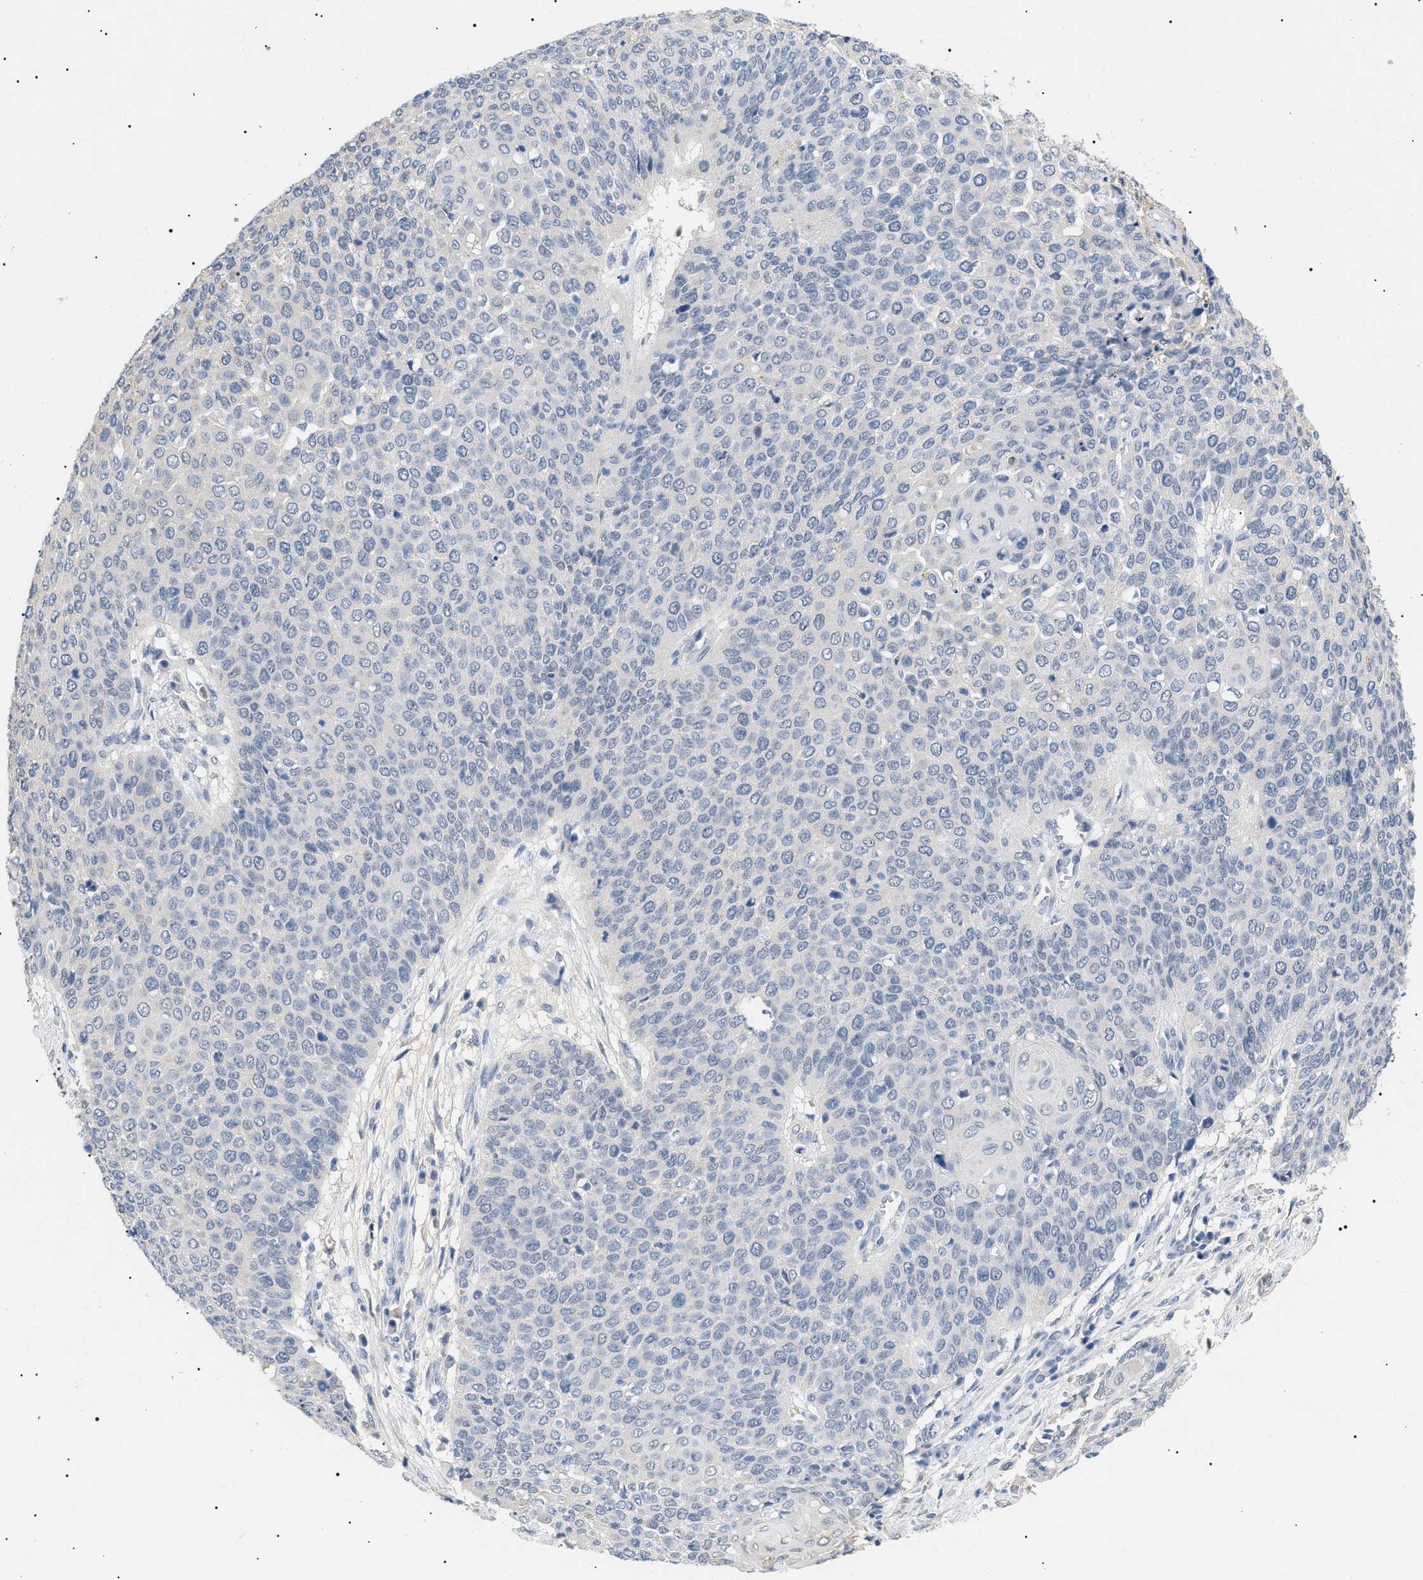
{"staining": {"intensity": "negative", "quantity": "none", "location": "none"}, "tissue": "cervical cancer", "cell_type": "Tumor cells", "image_type": "cancer", "snomed": [{"axis": "morphology", "description": "Squamous cell carcinoma, NOS"}, {"axis": "topography", "description": "Cervix"}], "caption": "Image shows no protein positivity in tumor cells of cervical cancer (squamous cell carcinoma) tissue. (DAB (3,3'-diaminobenzidine) immunohistochemistry with hematoxylin counter stain).", "gene": "PRRT2", "patient": {"sex": "female", "age": 39}}